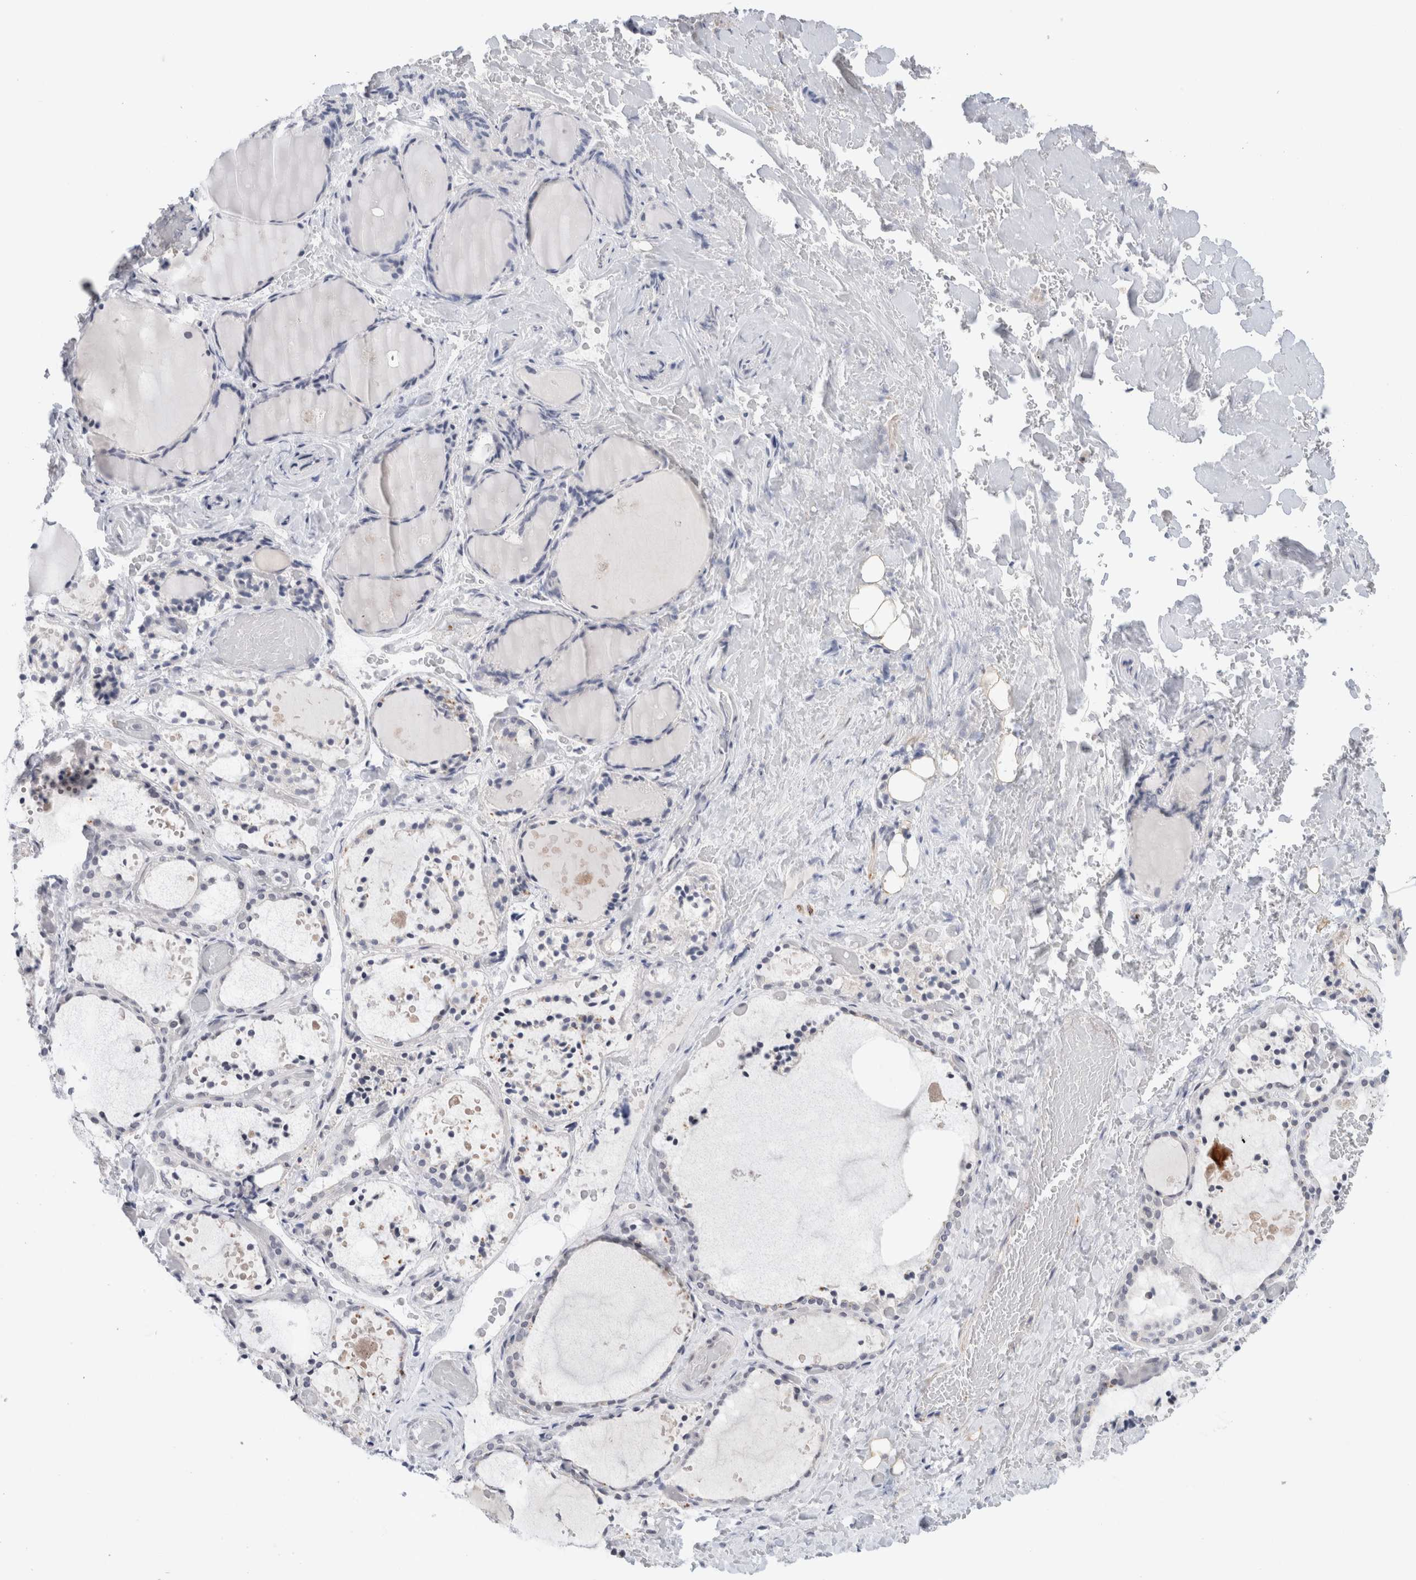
{"staining": {"intensity": "negative", "quantity": "none", "location": "none"}, "tissue": "thyroid gland", "cell_type": "Glandular cells", "image_type": "normal", "snomed": [{"axis": "morphology", "description": "Normal tissue, NOS"}, {"axis": "topography", "description": "Thyroid gland"}], "caption": "The immunohistochemistry (IHC) photomicrograph has no significant expression in glandular cells of thyroid gland. The staining was performed using DAB (3,3'-diaminobenzidine) to visualize the protein expression in brown, while the nuclei were stained in blue with hematoxylin (Magnification: 20x).", "gene": "KNL1", "patient": {"sex": "female", "age": 44}}